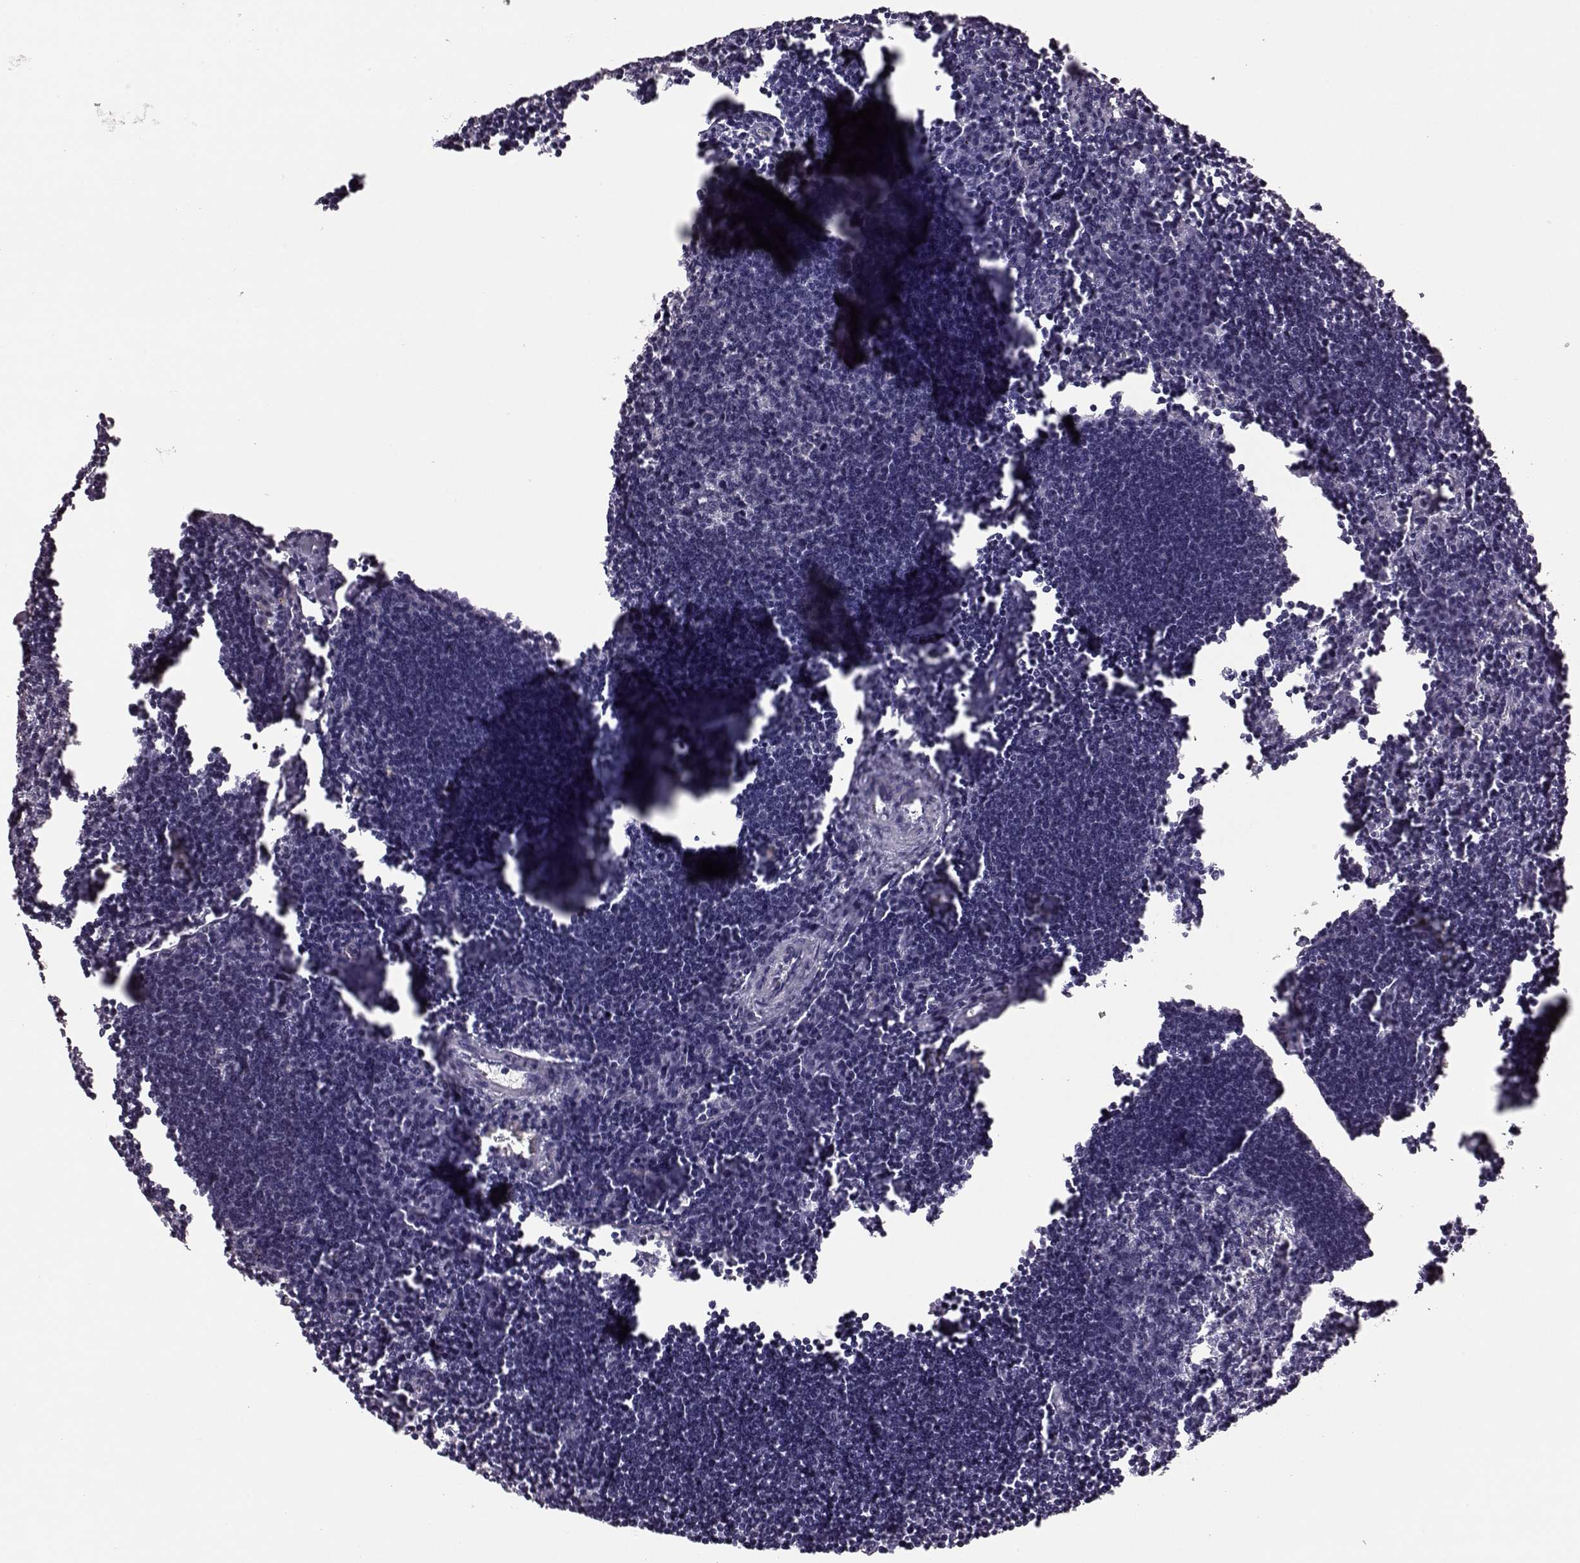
{"staining": {"intensity": "negative", "quantity": "none", "location": "none"}, "tissue": "lymph node", "cell_type": "Germinal center cells", "image_type": "normal", "snomed": [{"axis": "morphology", "description": "Normal tissue, NOS"}, {"axis": "topography", "description": "Lymph node"}], "caption": "A high-resolution histopathology image shows immunohistochemistry (IHC) staining of benign lymph node, which demonstrates no significant expression in germinal center cells.", "gene": "AIPL1", "patient": {"sex": "male", "age": 55}}